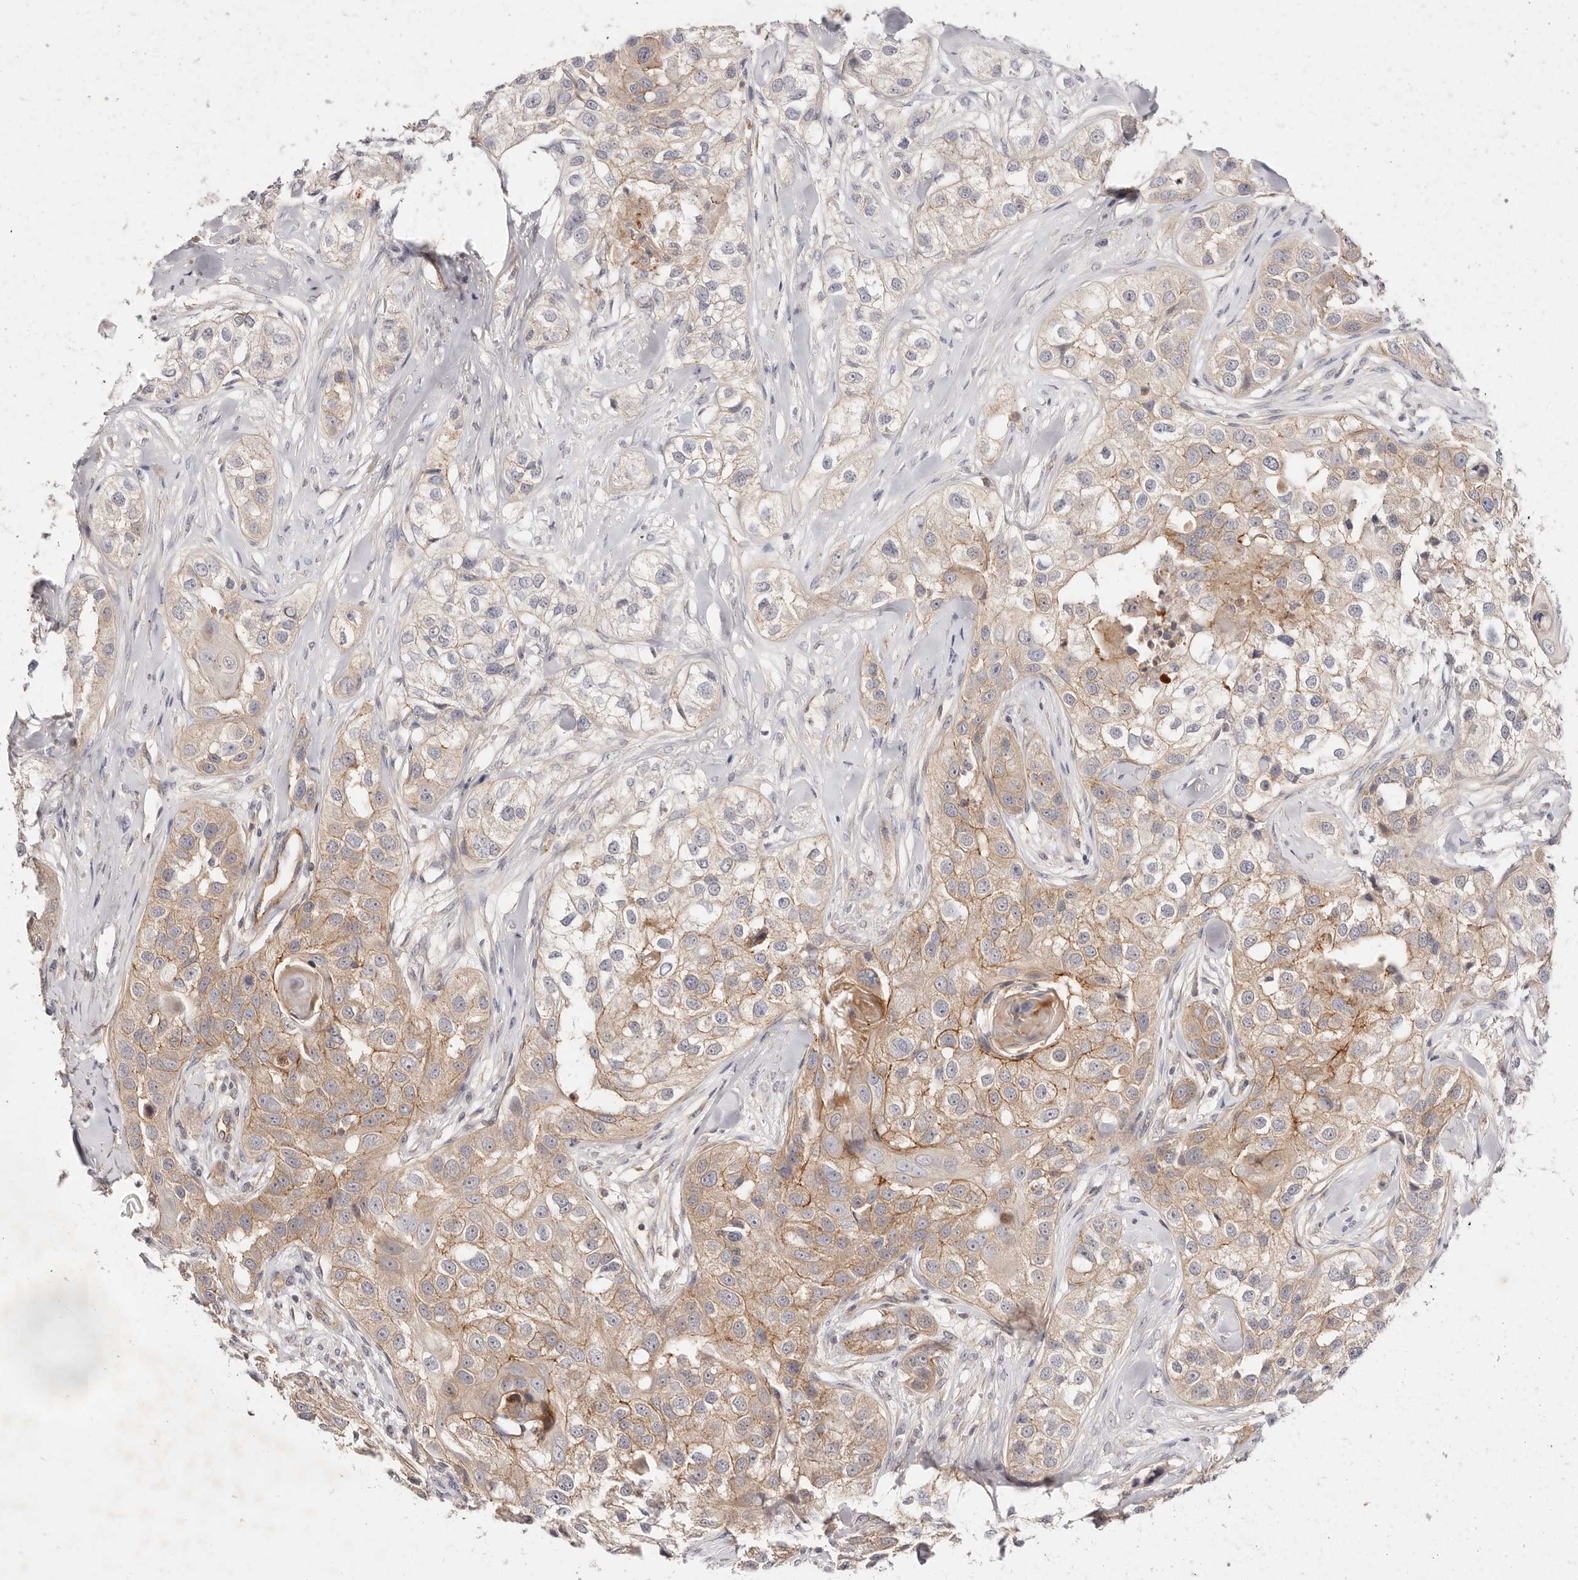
{"staining": {"intensity": "moderate", "quantity": "25%-75%", "location": "cytoplasmic/membranous"}, "tissue": "head and neck cancer", "cell_type": "Tumor cells", "image_type": "cancer", "snomed": [{"axis": "morphology", "description": "Normal tissue, NOS"}, {"axis": "morphology", "description": "Squamous cell carcinoma, NOS"}, {"axis": "topography", "description": "Skeletal muscle"}, {"axis": "topography", "description": "Head-Neck"}], "caption": "Head and neck squamous cell carcinoma stained with DAB immunohistochemistry (IHC) reveals medium levels of moderate cytoplasmic/membranous positivity in about 25%-75% of tumor cells.", "gene": "SLC35B2", "patient": {"sex": "male", "age": 51}}